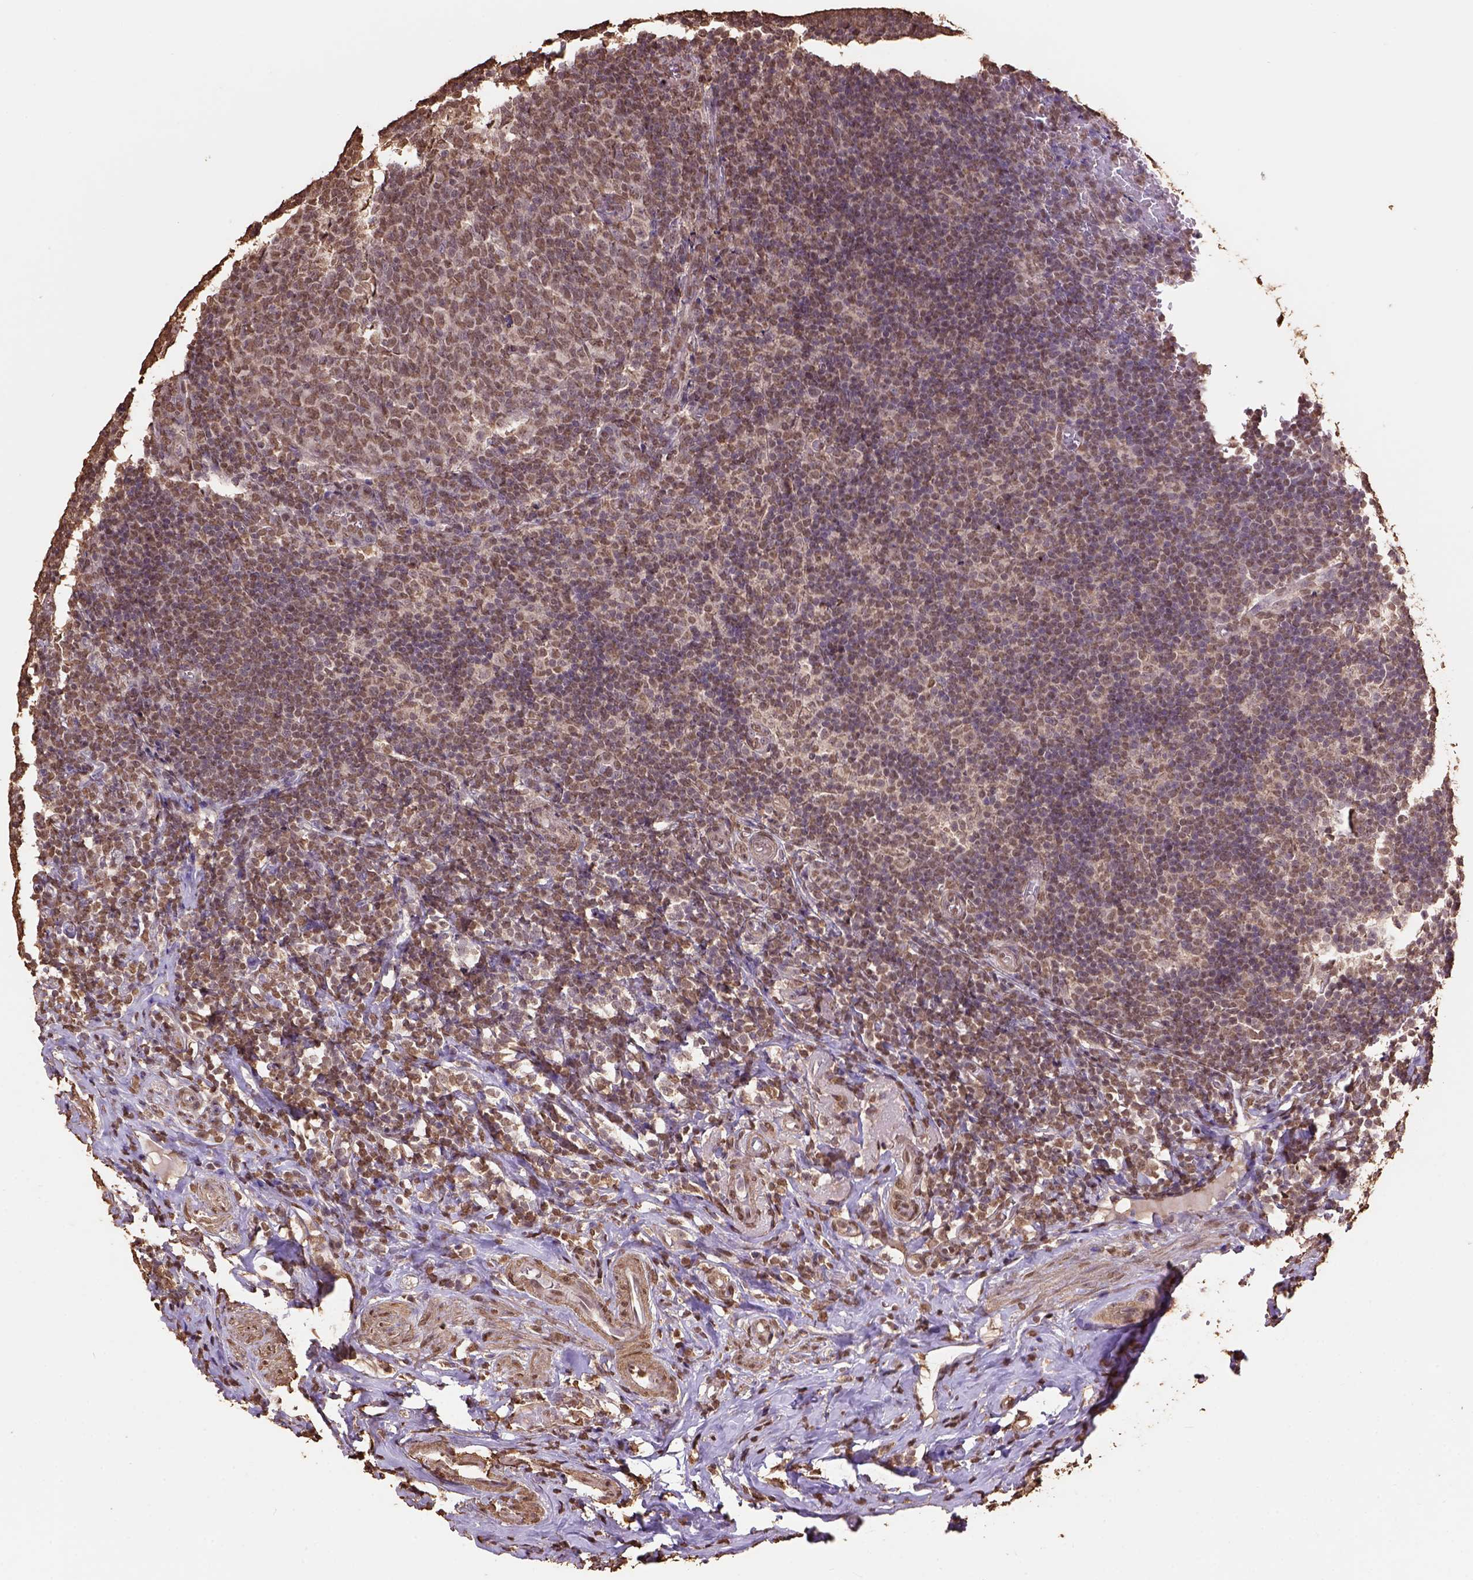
{"staining": {"intensity": "moderate", "quantity": ">75%", "location": "nuclear"}, "tissue": "appendix", "cell_type": "Glandular cells", "image_type": "normal", "snomed": [{"axis": "morphology", "description": "Normal tissue, NOS"}, {"axis": "topography", "description": "Appendix"}], "caption": "High-power microscopy captured an immunohistochemistry image of normal appendix, revealing moderate nuclear expression in approximately >75% of glandular cells. (DAB (3,3'-diaminobenzidine) IHC with brightfield microscopy, high magnification).", "gene": "CSTF2T", "patient": {"sex": "male", "age": 18}}